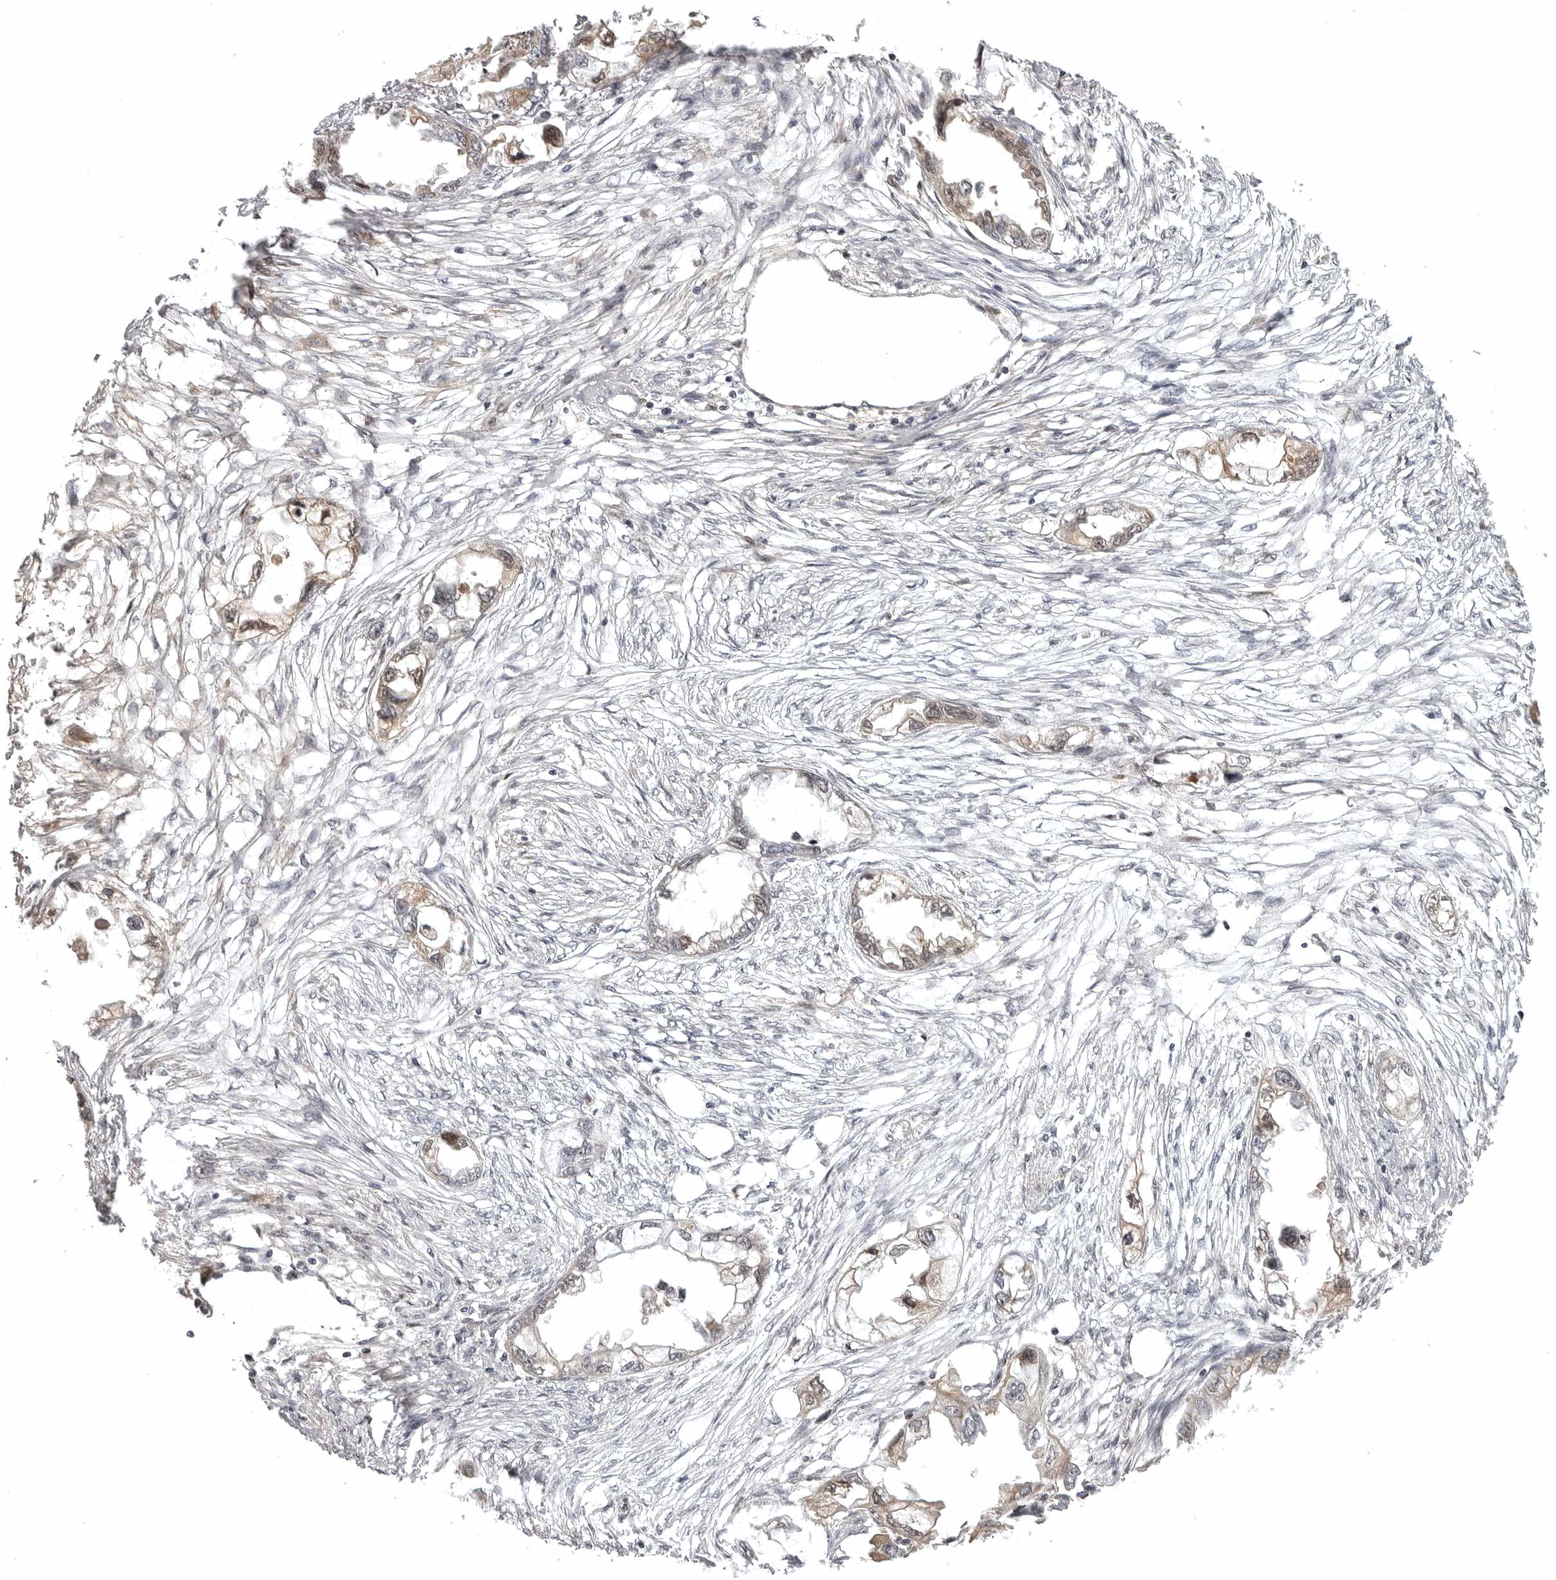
{"staining": {"intensity": "moderate", "quantity": ">75%", "location": "cytoplasmic/membranous,nuclear"}, "tissue": "endometrial cancer", "cell_type": "Tumor cells", "image_type": "cancer", "snomed": [{"axis": "morphology", "description": "Adenocarcinoma, NOS"}, {"axis": "morphology", "description": "Adenocarcinoma, metastatic, NOS"}, {"axis": "topography", "description": "Adipose tissue"}, {"axis": "topography", "description": "Endometrium"}], "caption": "IHC image of neoplastic tissue: human endometrial metastatic adenocarcinoma stained using immunohistochemistry demonstrates medium levels of moderate protein expression localized specifically in the cytoplasmic/membranous and nuclear of tumor cells, appearing as a cytoplasmic/membranous and nuclear brown color.", "gene": "PHF3", "patient": {"sex": "female", "age": 67}}